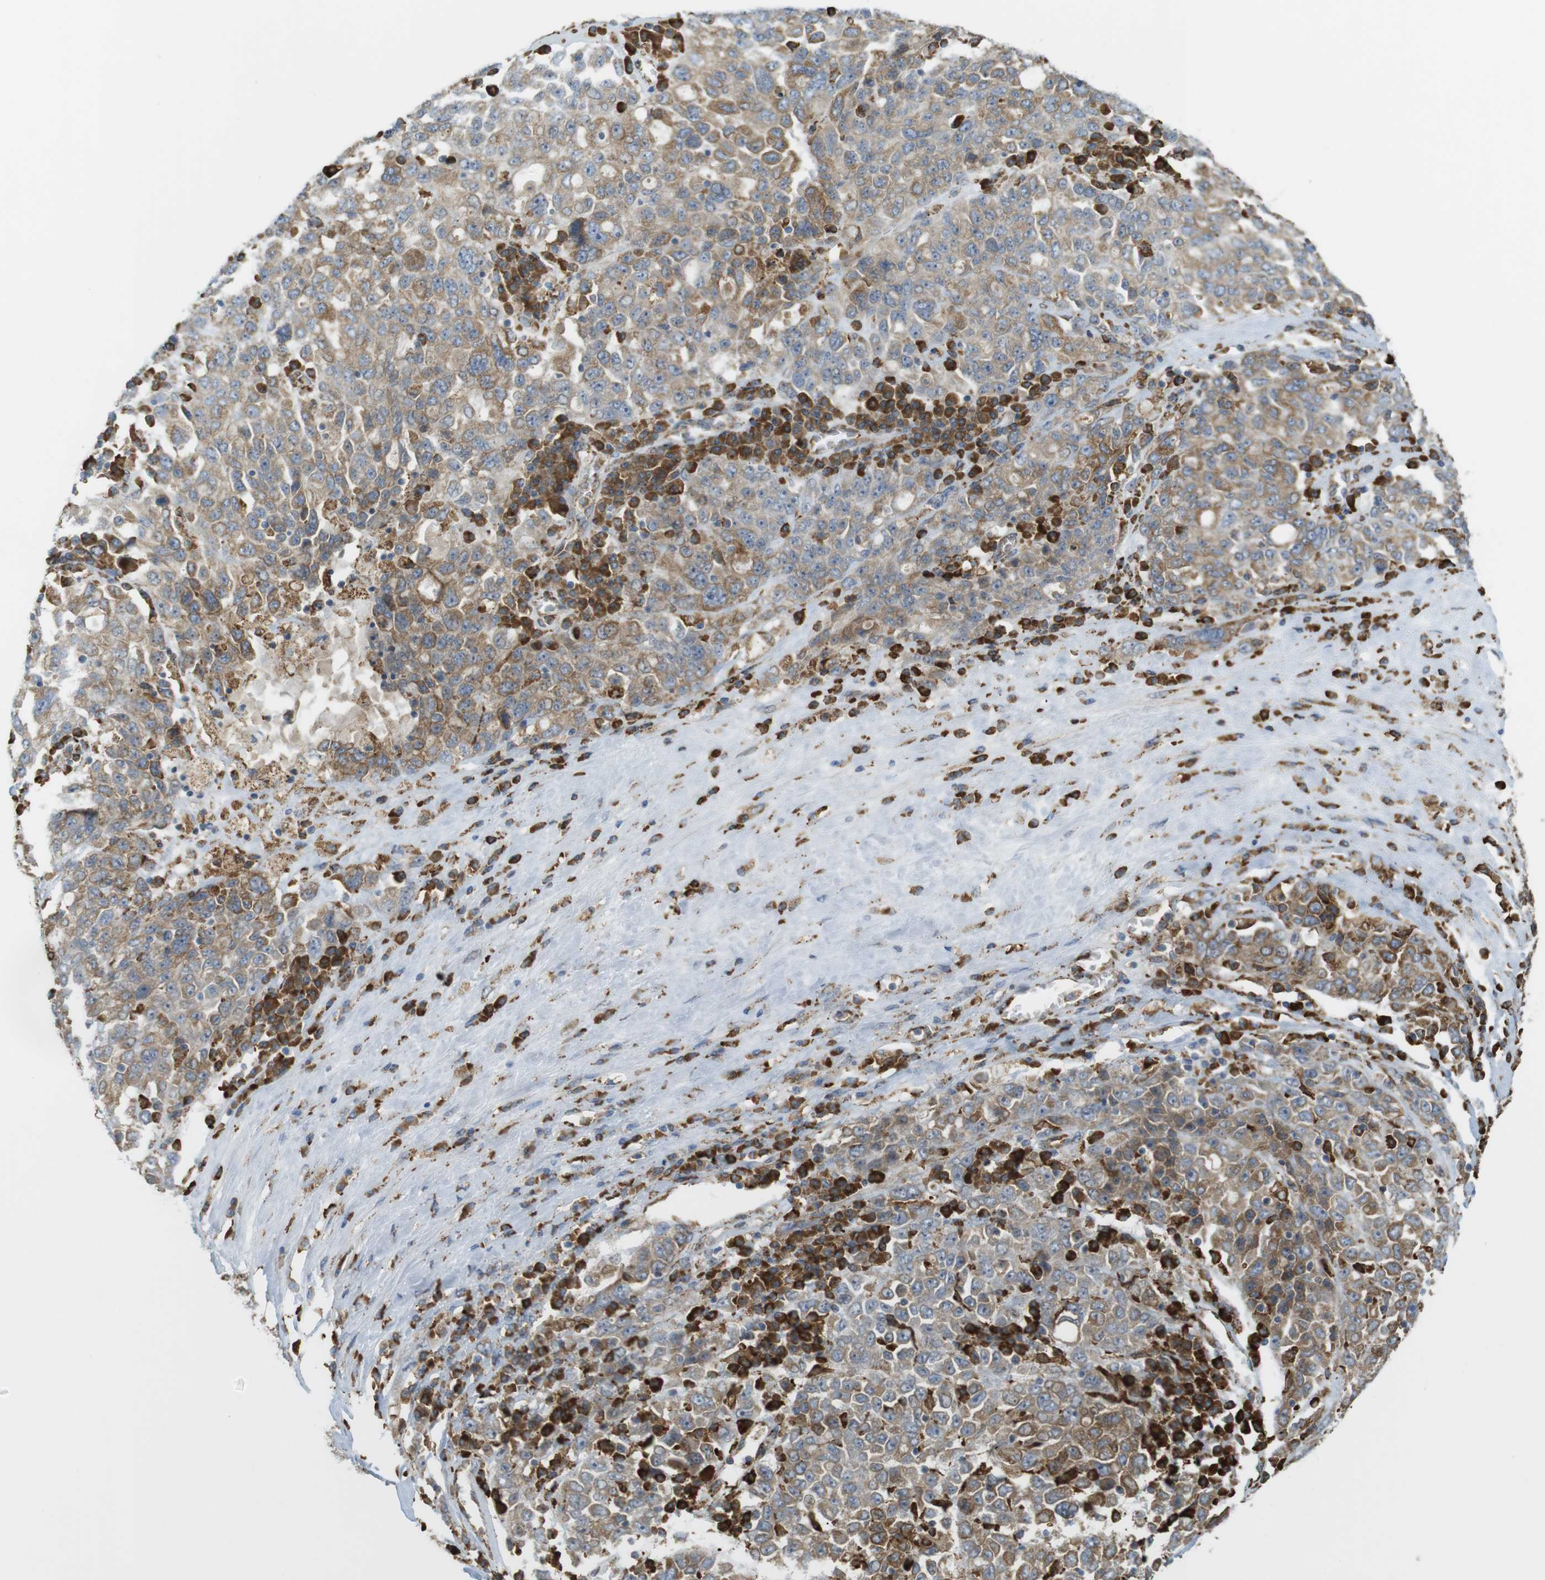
{"staining": {"intensity": "weak", "quantity": ">75%", "location": "cytoplasmic/membranous"}, "tissue": "ovarian cancer", "cell_type": "Tumor cells", "image_type": "cancer", "snomed": [{"axis": "morphology", "description": "Carcinoma, endometroid"}, {"axis": "topography", "description": "Ovary"}], "caption": "Endometroid carcinoma (ovarian) stained for a protein demonstrates weak cytoplasmic/membranous positivity in tumor cells.", "gene": "MBOAT2", "patient": {"sex": "female", "age": 62}}